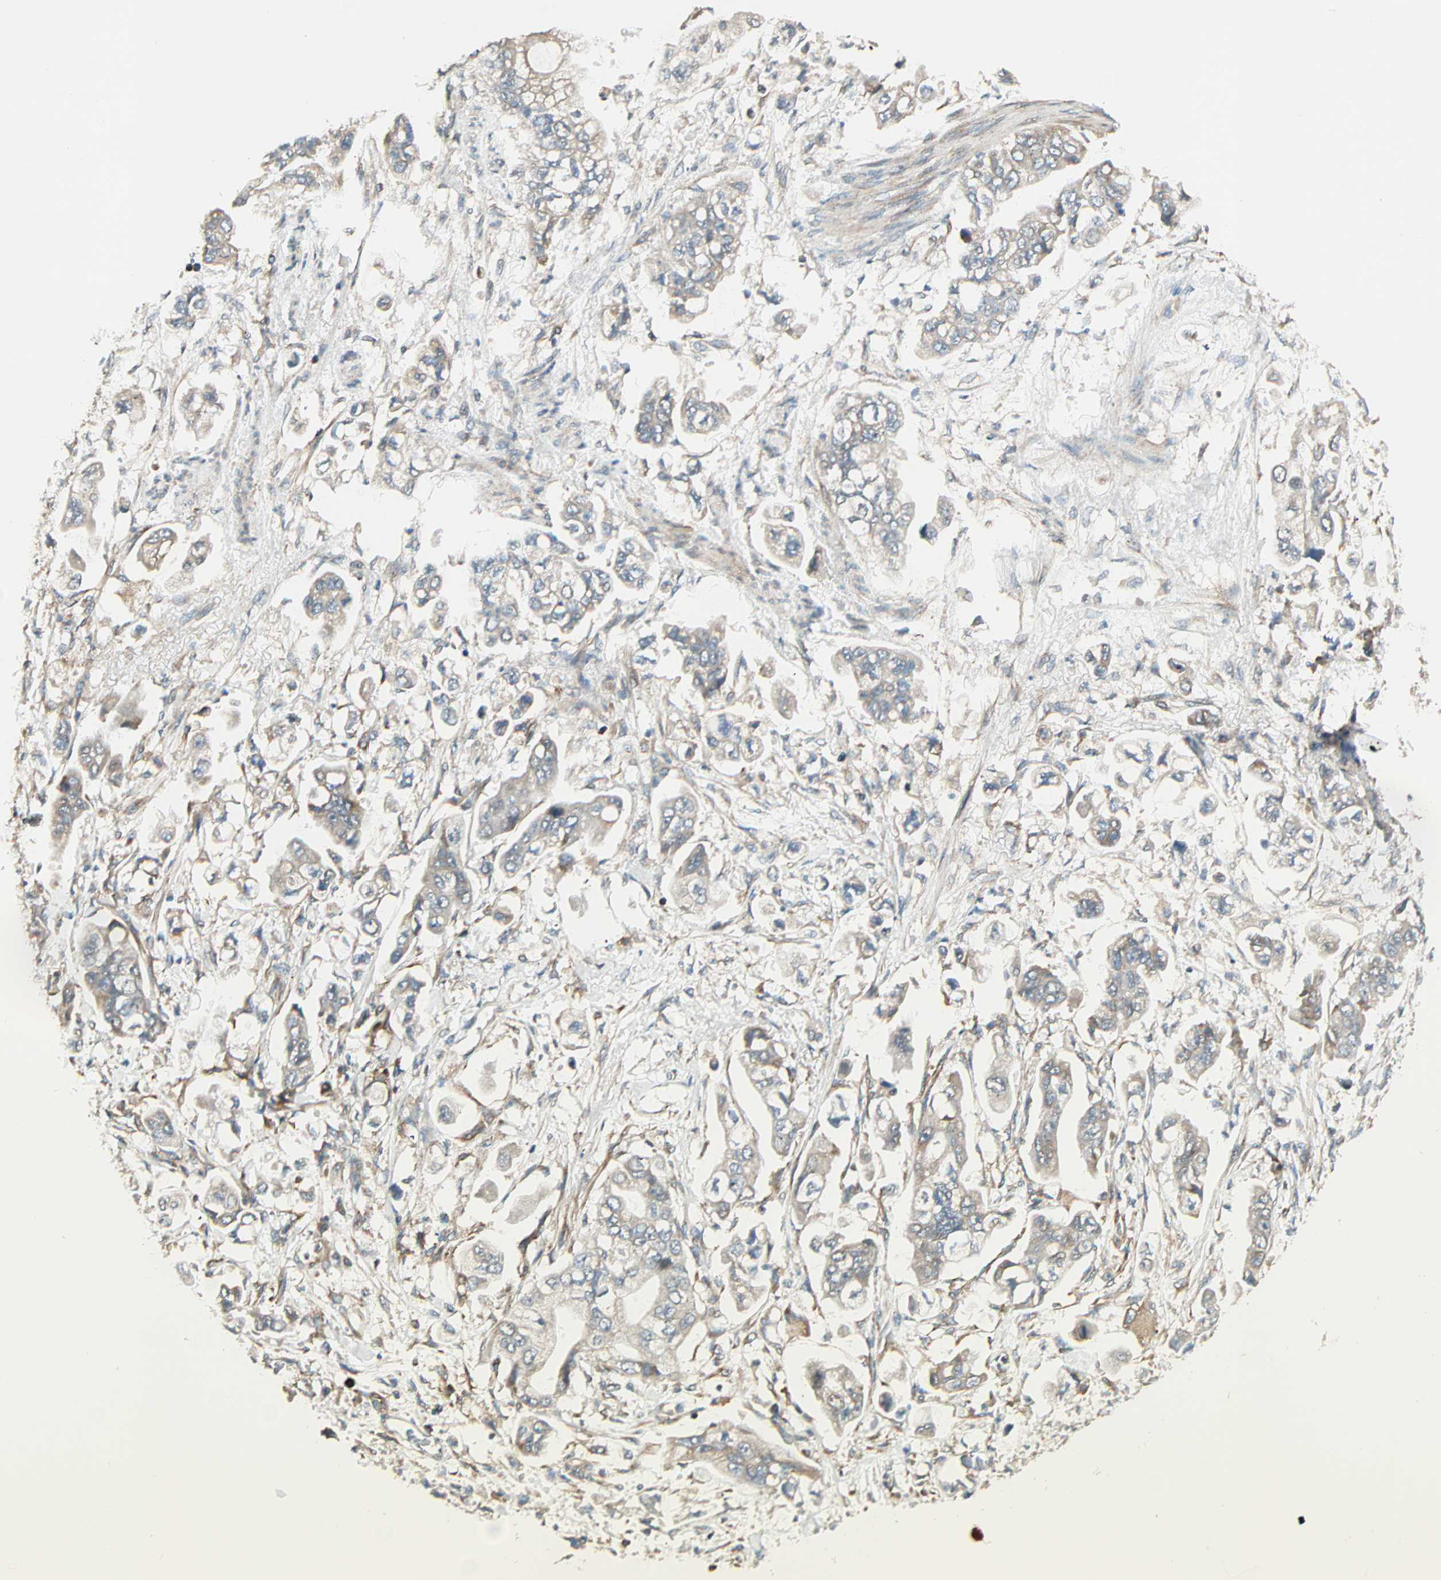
{"staining": {"intensity": "weak", "quantity": ">75%", "location": "cytoplasmic/membranous"}, "tissue": "stomach cancer", "cell_type": "Tumor cells", "image_type": "cancer", "snomed": [{"axis": "morphology", "description": "Adenocarcinoma, NOS"}, {"axis": "topography", "description": "Stomach"}], "caption": "Immunohistochemistry (IHC) staining of stomach adenocarcinoma, which exhibits low levels of weak cytoplasmic/membranous staining in about >75% of tumor cells indicating weak cytoplasmic/membranous protein staining. The staining was performed using DAB (brown) for protein detection and nuclei were counterstained in hematoxylin (blue).", "gene": "PNPLA6", "patient": {"sex": "male", "age": 62}}